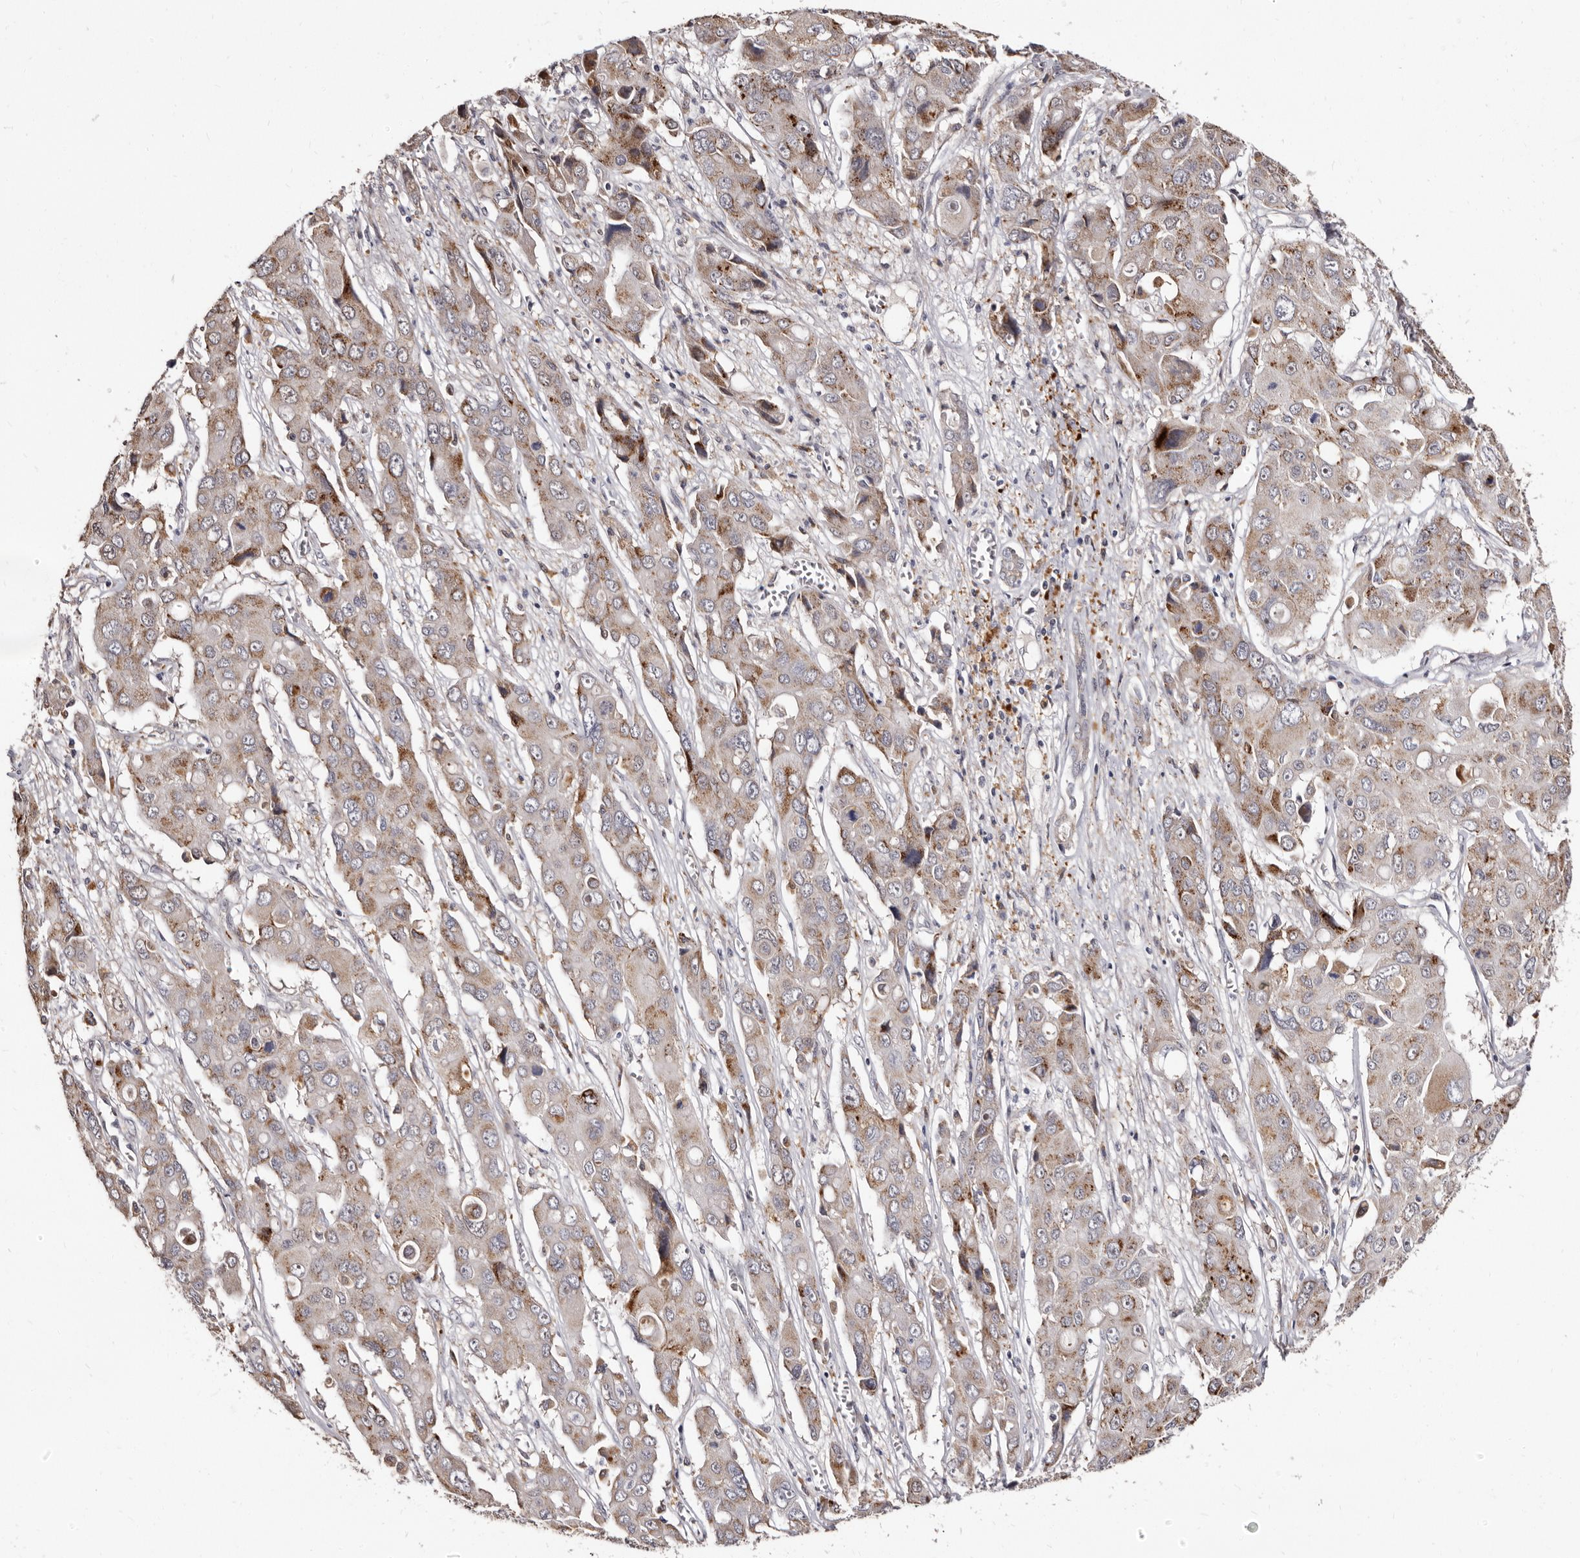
{"staining": {"intensity": "moderate", "quantity": "25%-75%", "location": "cytoplasmic/membranous"}, "tissue": "liver cancer", "cell_type": "Tumor cells", "image_type": "cancer", "snomed": [{"axis": "morphology", "description": "Cholangiocarcinoma"}, {"axis": "topography", "description": "Liver"}], "caption": "DAB (3,3'-diaminobenzidine) immunohistochemical staining of liver cancer demonstrates moderate cytoplasmic/membranous protein expression in approximately 25%-75% of tumor cells.", "gene": "PTAFR", "patient": {"sex": "male", "age": 67}}